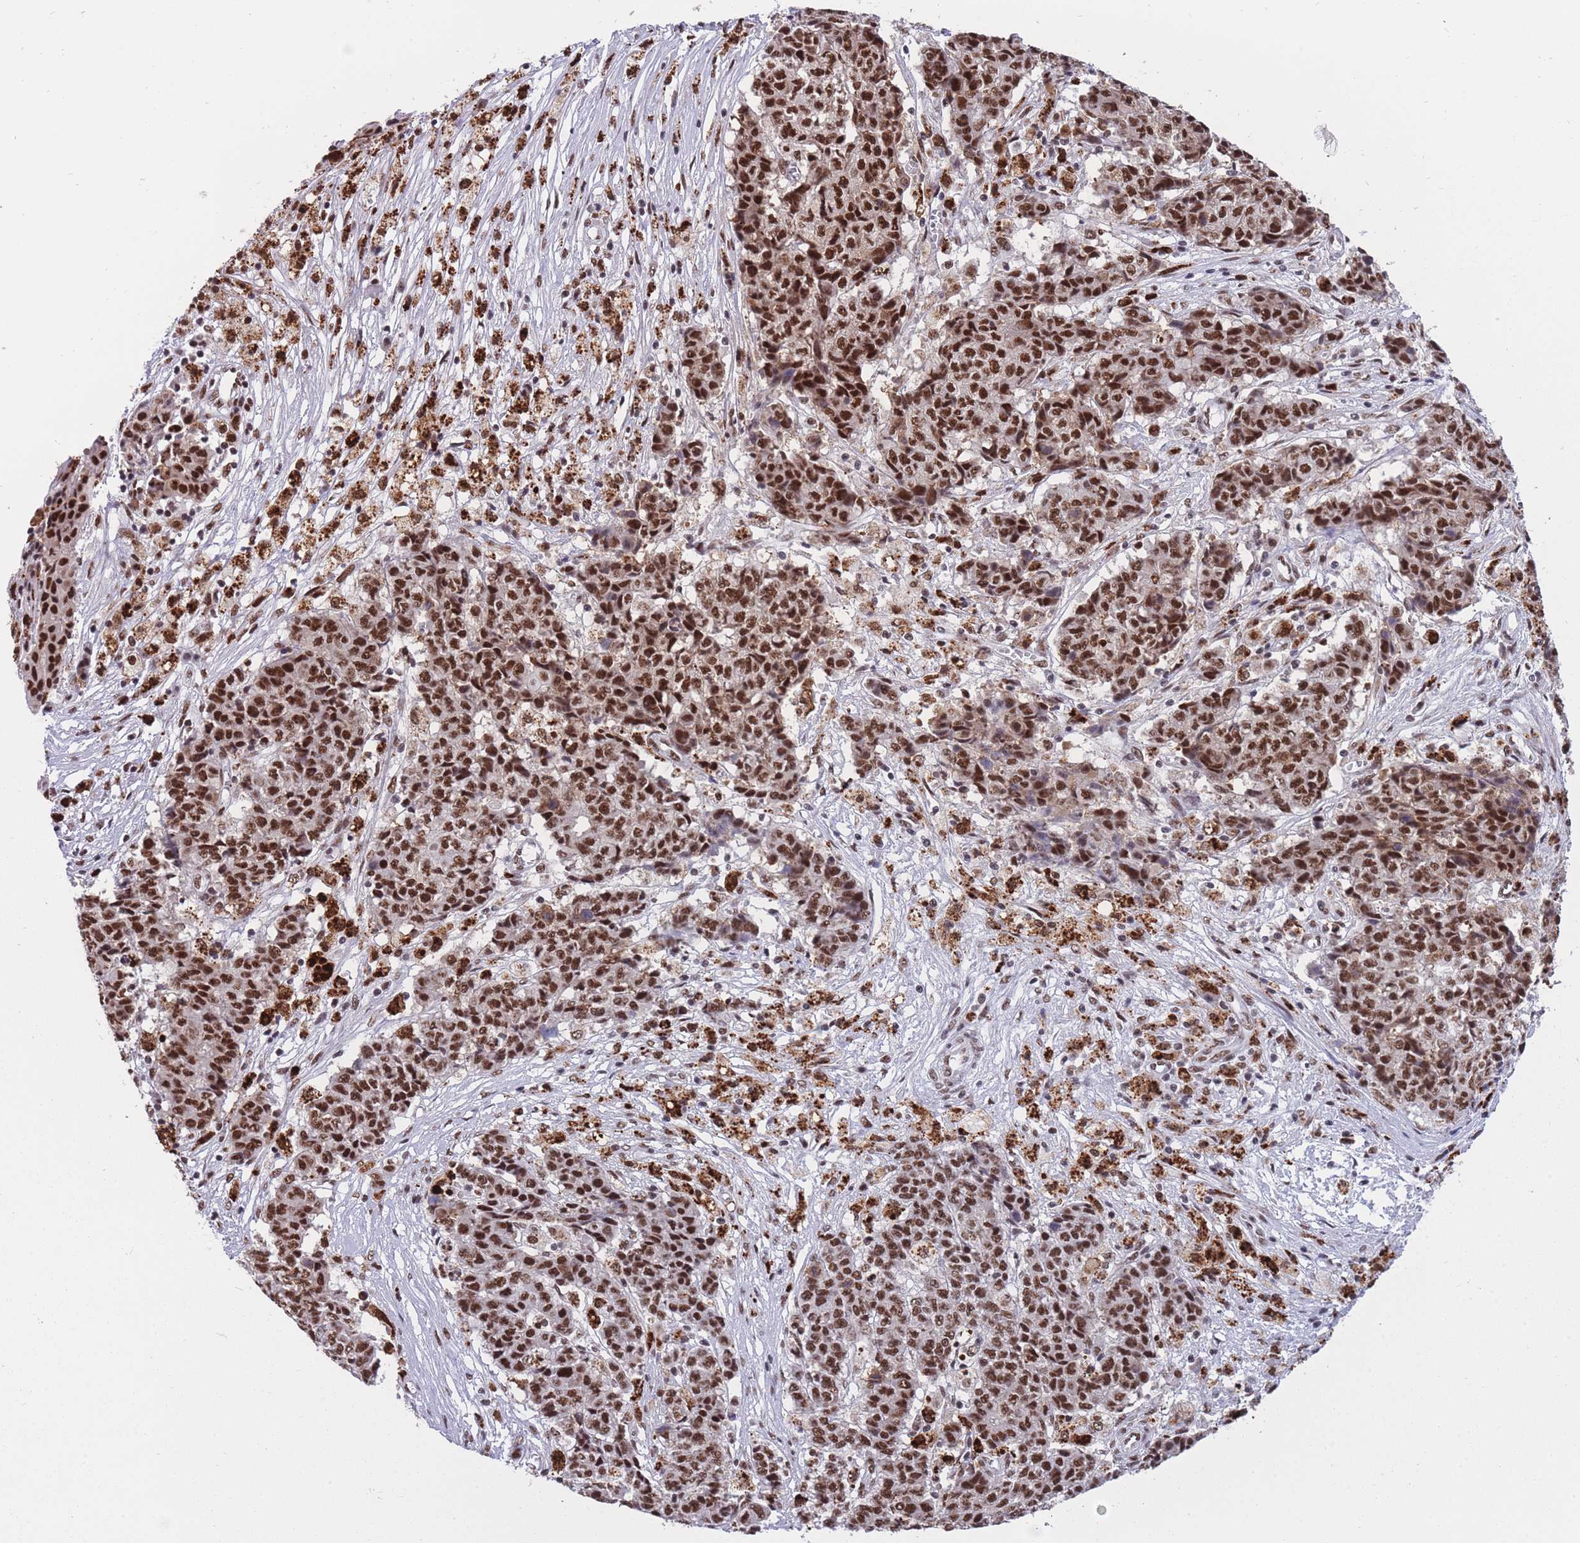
{"staining": {"intensity": "strong", "quantity": ">75%", "location": "nuclear"}, "tissue": "ovarian cancer", "cell_type": "Tumor cells", "image_type": "cancer", "snomed": [{"axis": "morphology", "description": "Carcinoma, endometroid"}, {"axis": "topography", "description": "Ovary"}], "caption": "IHC staining of ovarian cancer, which shows high levels of strong nuclear positivity in about >75% of tumor cells indicating strong nuclear protein staining. The staining was performed using DAB (brown) for protein detection and nuclei were counterstained in hematoxylin (blue).", "gene": "PRPF19", "patient": {"sex": "female", "age": 42}}